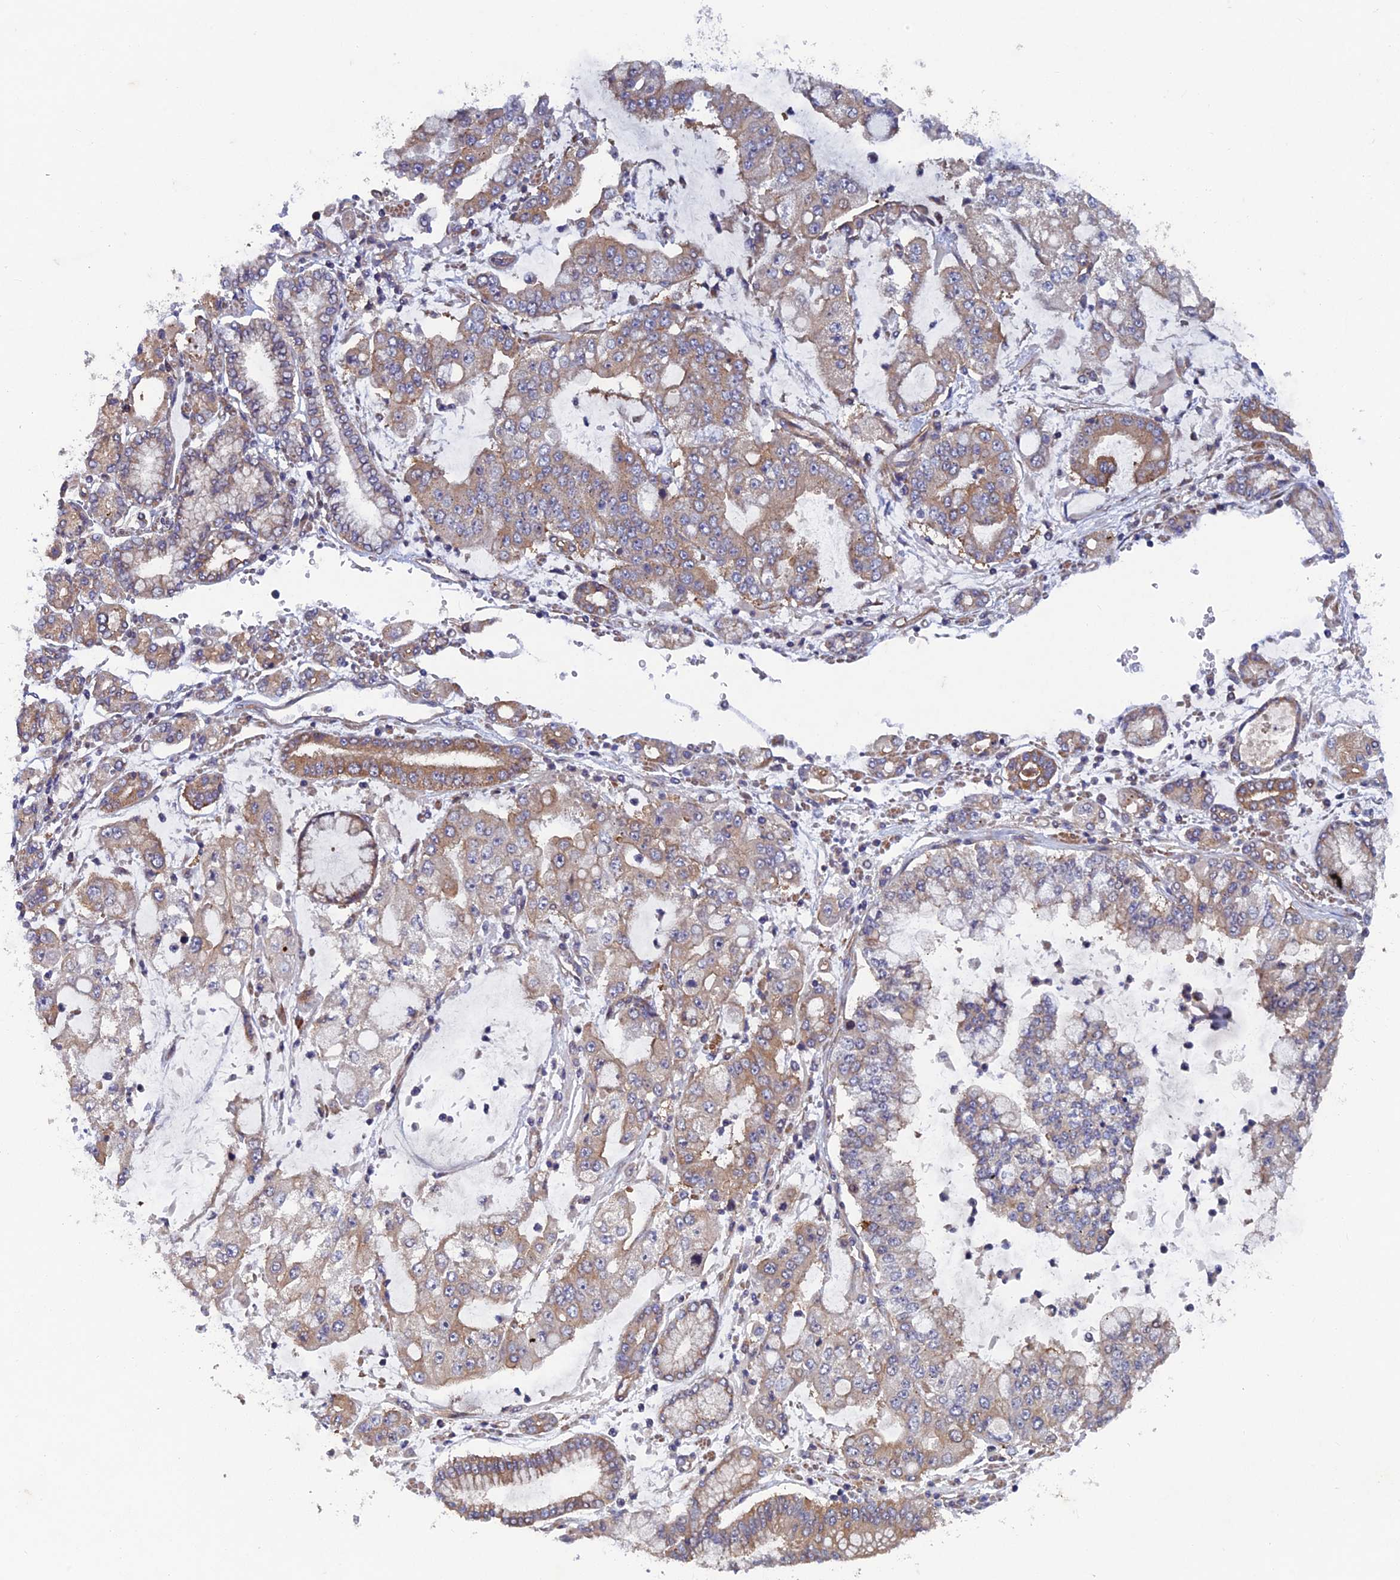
{"staining": {"intensity": "moderate", "quantity": ">75%", "location": "cytoplasmic/membranous"}, "tissue": "stomach cancer", "cell_type": "Tumor cells", "image_type": "cancer", "snomed": [{"axis": "morphology", "description": "Adenocarcinoma, NOS"}, {"axis": "topography", "description": "Stomach"}], "caption": "A brown stain shows moderate cytoplasmic/membranous staining of a protein in stomach cancer tumor cells.", "gene": "NCAPG", "patient": {"sex": "male", "age": 76}}